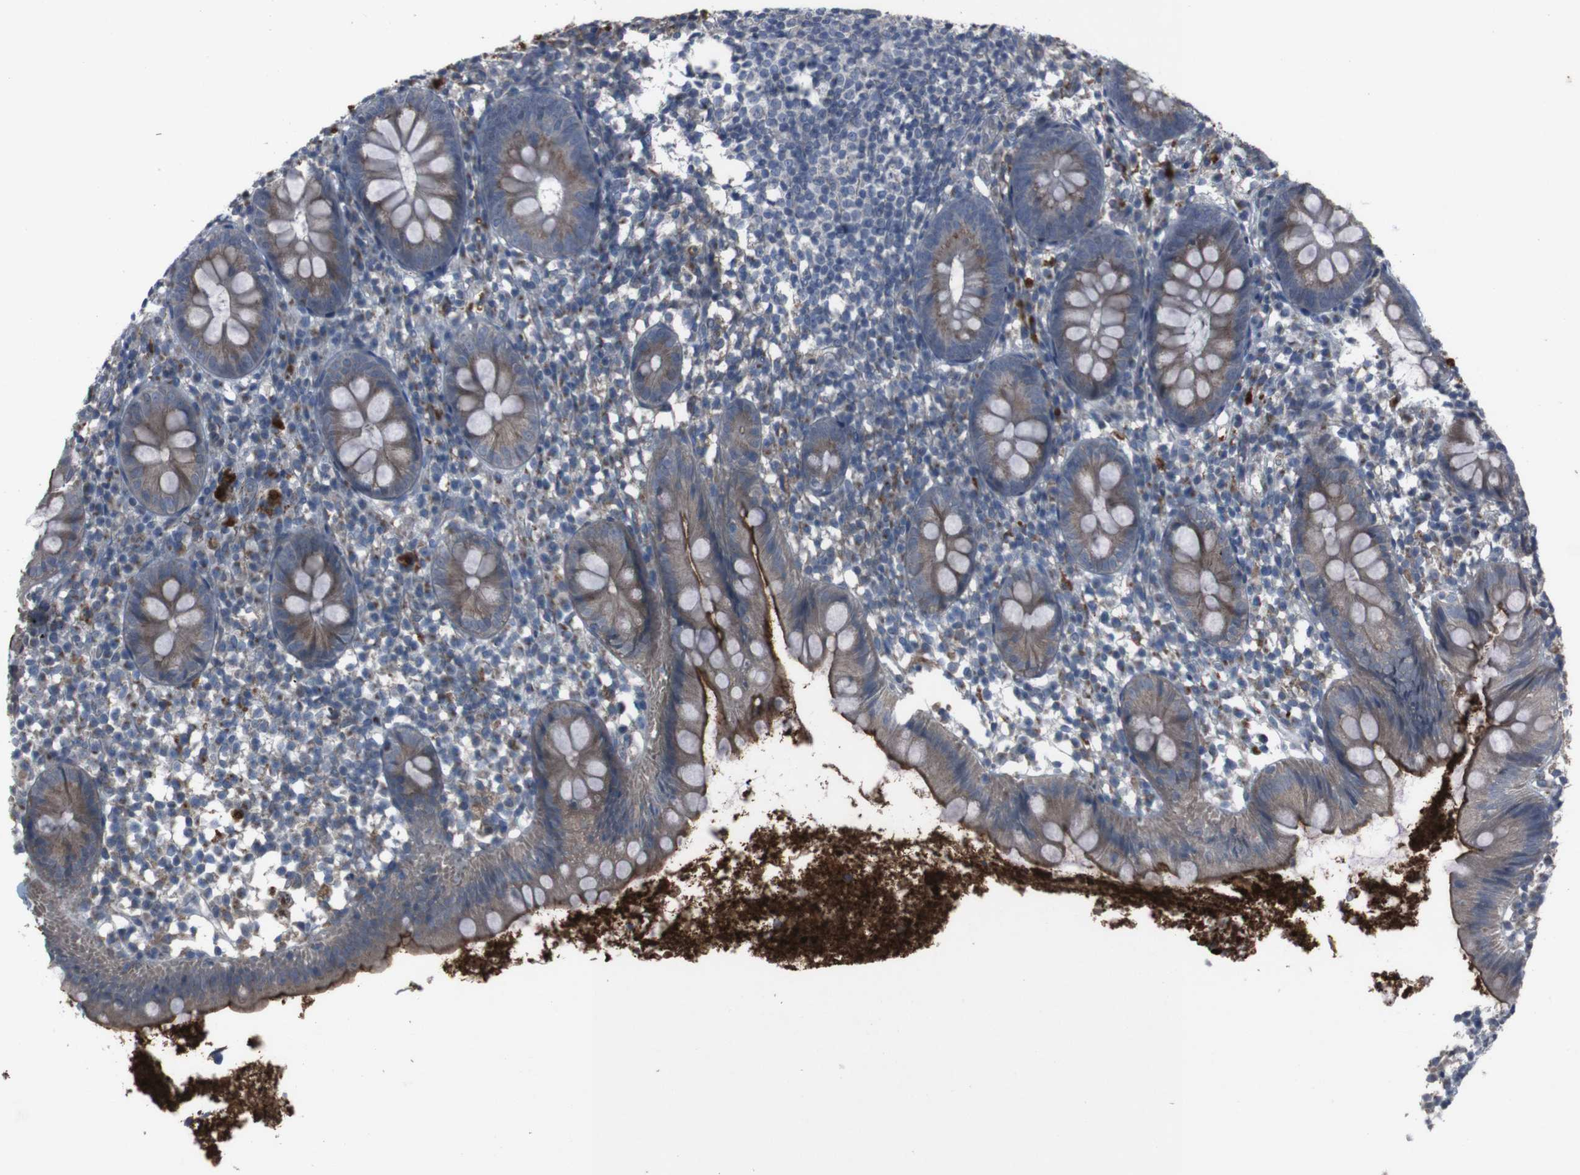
{"staining": {"intensity": "moderate", "quantity": ">75%", "location": "cytoplasmic/membranous"}, "tissue": "appendix", "cell_type": "Glandular cells", "image_type": "normal", "snomed": [{"axis": "morphology", "description": "Normal tissue, NOS"}, {"axis": "topography", "description": "Appendix"}], "caption": "Protein expression analysis of normal human appendix reveals moderate cytoplasmic/membranous positivity in about >75% of glandular cells. (DAB (3,3'-diaminobenzidine) = brown stain, brightfield microscopy at high magnification).", "gene": "EFNA5", "patient": {"sex": "female", "age": 20}}